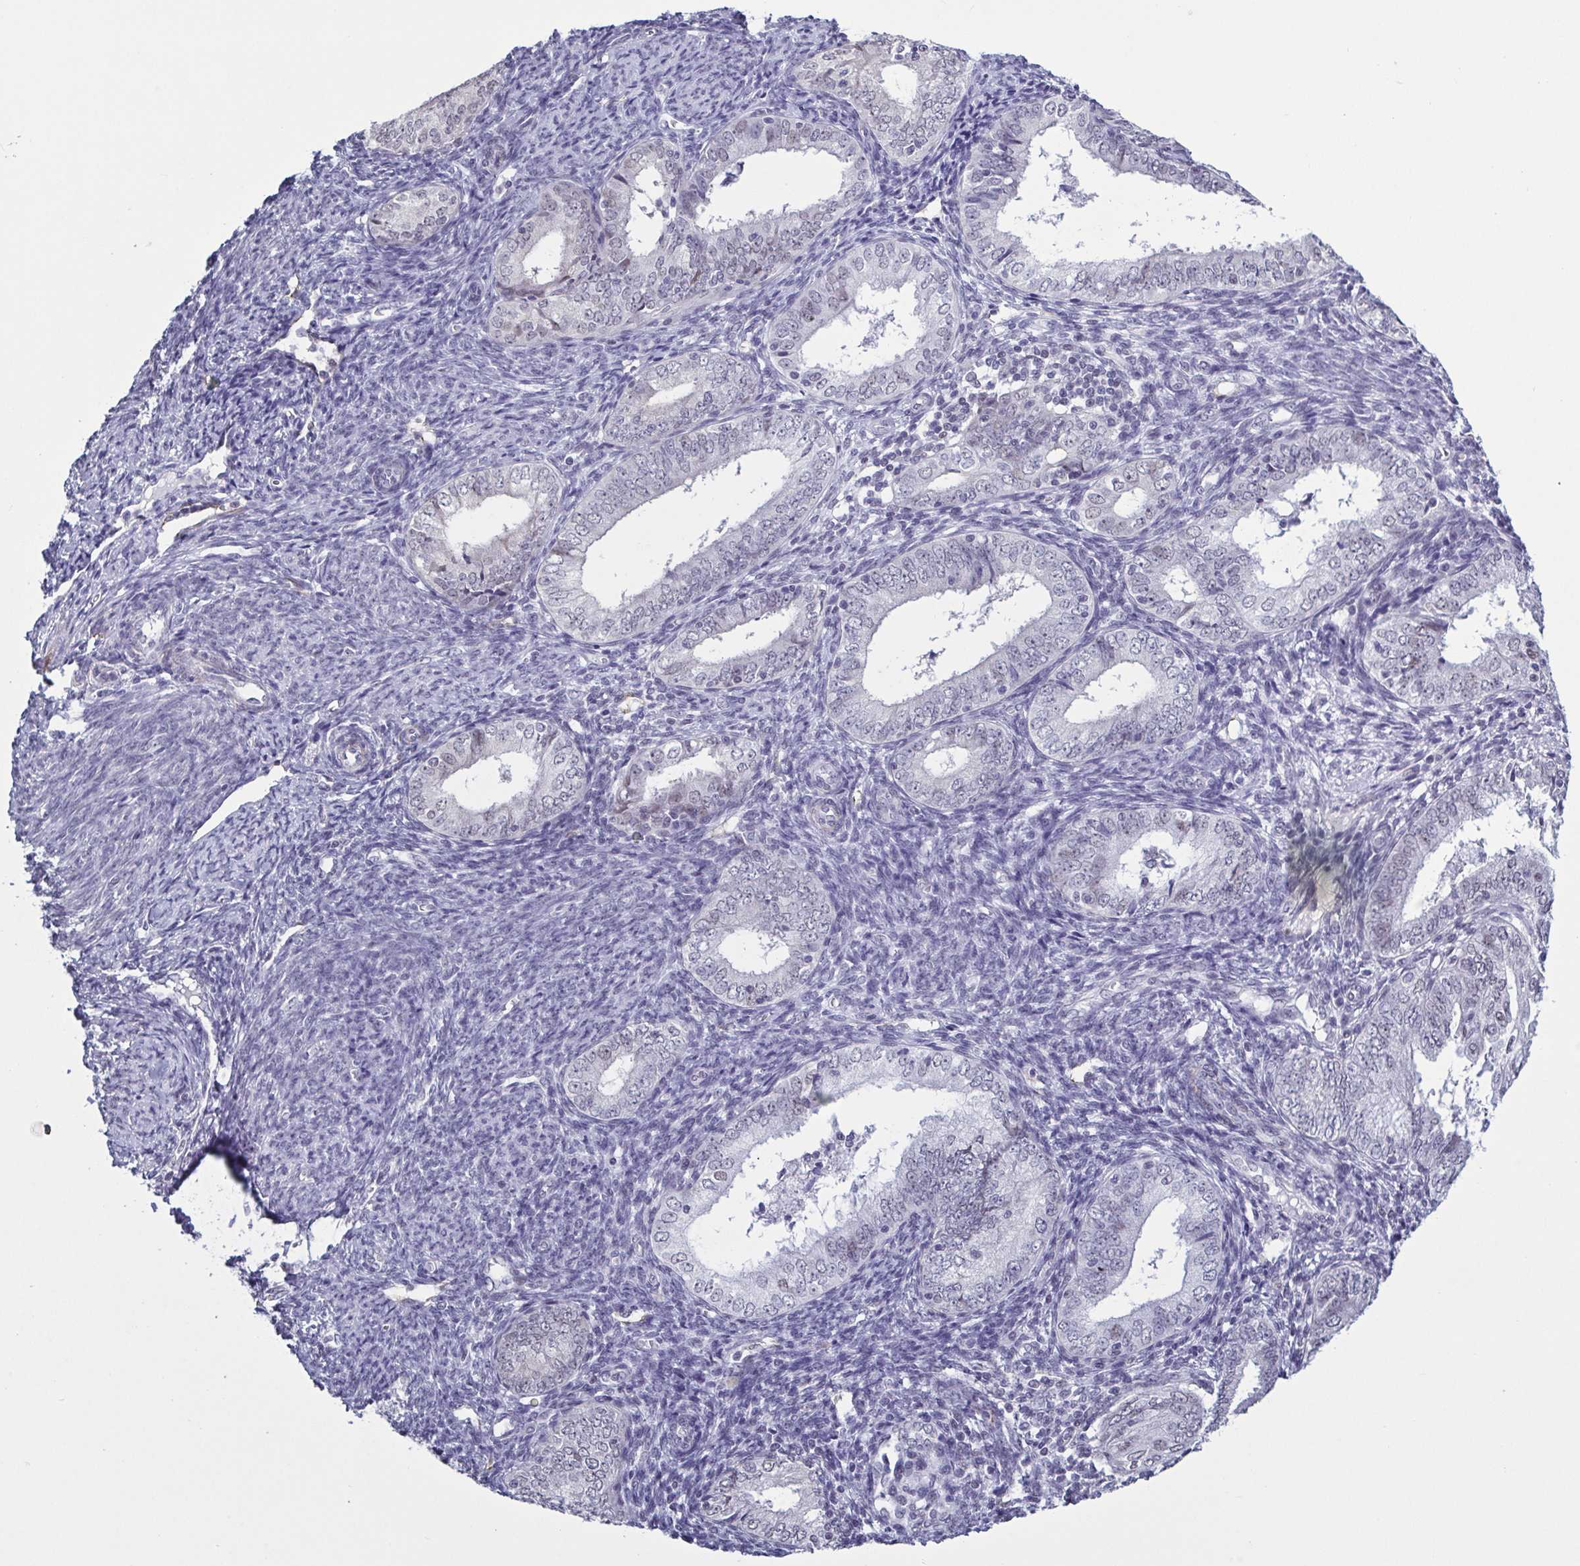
{"staining": {"intensity": "negative", "quantity": "none", "location": "none"}, "tissue": "endometrial cancer", "cell_type": "Tumor cells", "image_type": "cancer", "snomed": [{"axis": "morphology", "description": "Adenocarcinoma, NOS"}, {"axis": "topography", "description": "Endometrium"}], "caption": "There is no significant expression in tumor cells of endometrial cancer.", "gene": "TMEM92", "patient": {"sex": "female", "age": 55}}